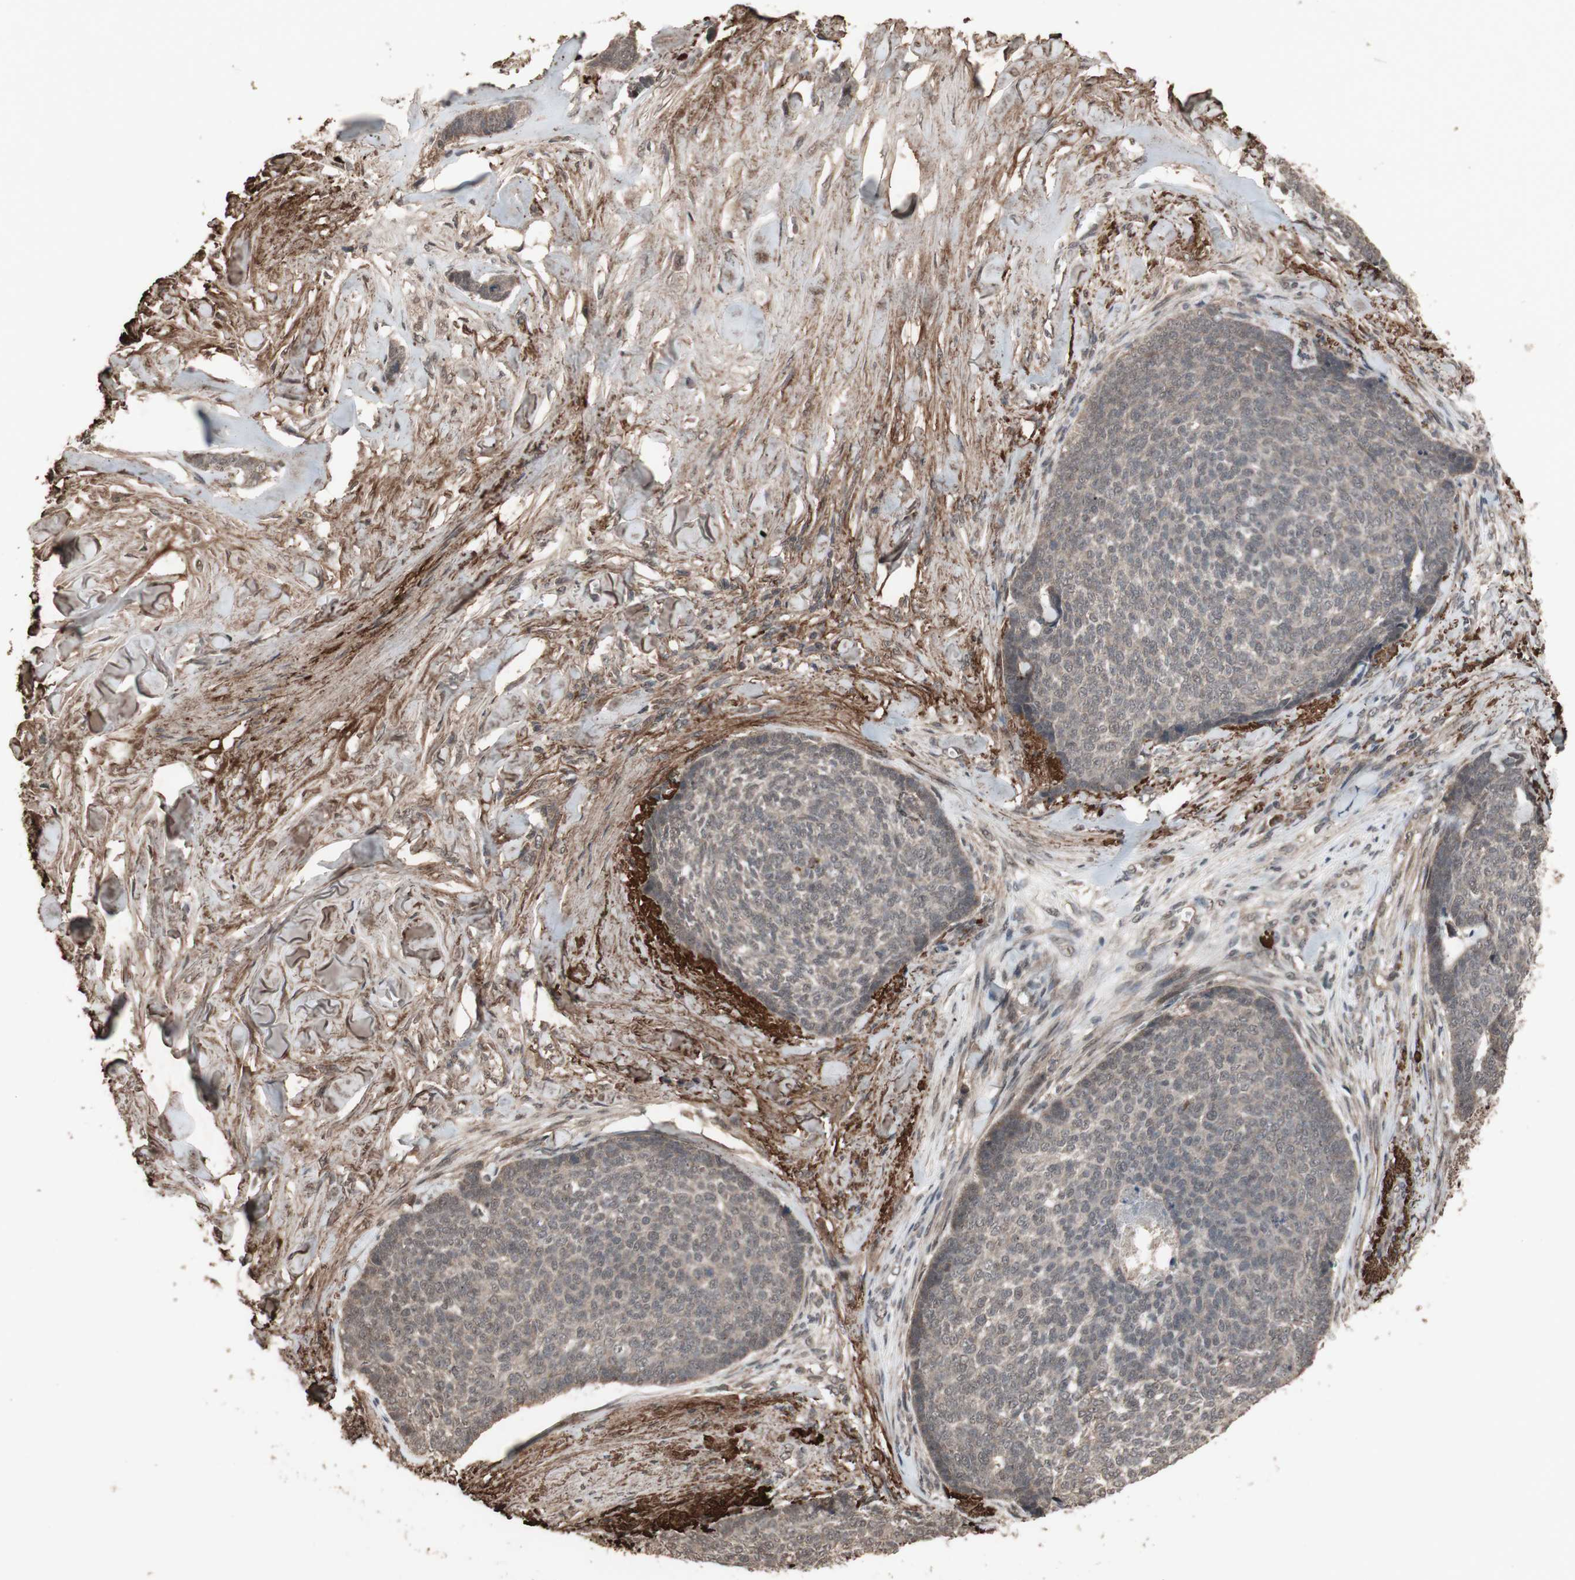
{"staining": {"intensity": "negative", "quantity": "none", "location": "none"}, "tissue": "skin cancer", "cell_type": "Tumor cells", "image_type": "cancer", "snomed": [{"axis": "morphology", "description": "Basal cell carcinoma"}, {"axis": "topography", "description": "Skin"}], "caption": "IHC histopathology image of neoplastic tissue: human skin cancer (basal cell carcinoma) stained with DAB demonstrates no significant protein positivity in tumor cells.", "gene": "KANSL1", "patient": {"sex": "male", "age": 84}}